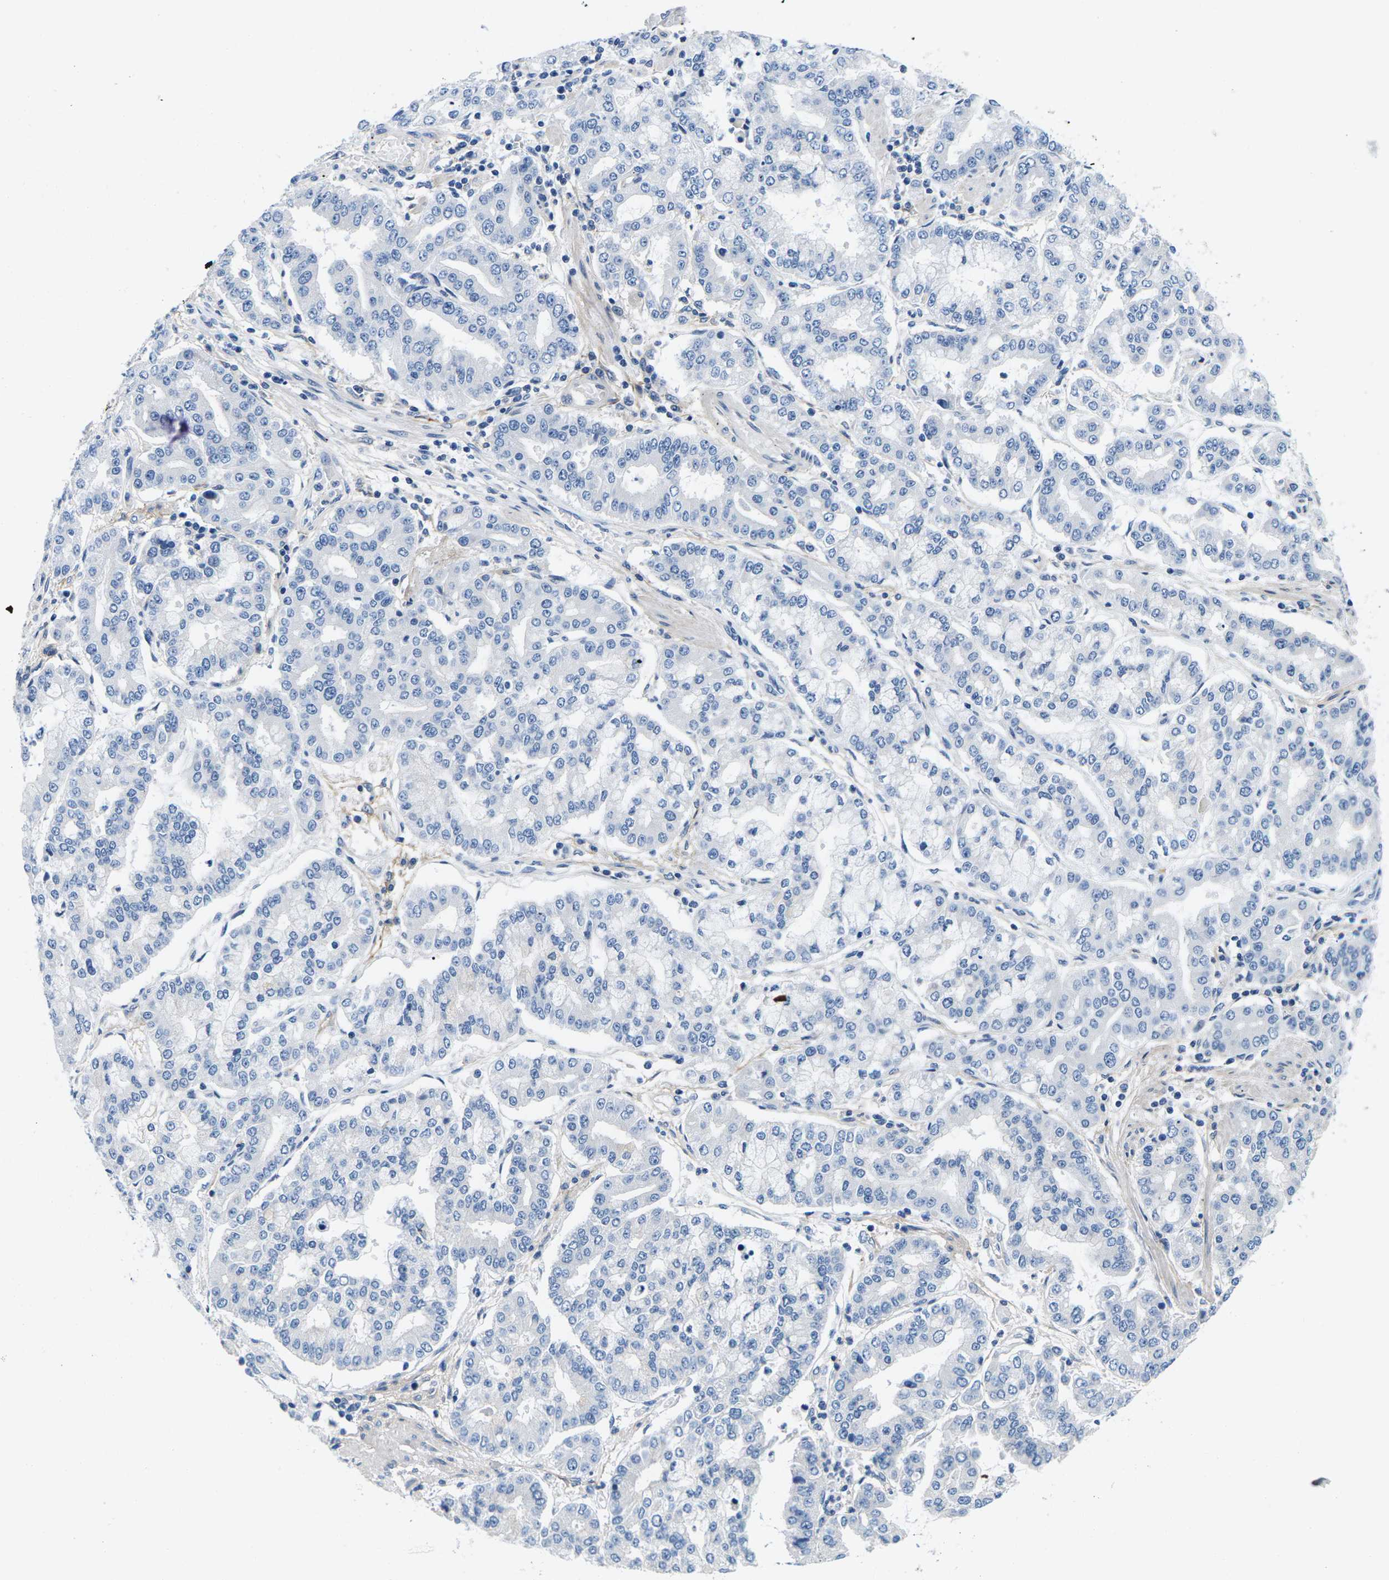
{"staining": {"intensity": "negative", "quantity": "none", "location": "none"}, "tissue": "stomach cancer", "cell_type": "Tumor cells", "image_type": "cancer", "snomed": [{"axis": "morphology", "description": "Adenocarcinoma, NOS"}, {"axis": "topography", "description": "Stomach"}], "caption": "Tumor cells show no significant protein staining in stomach adenocarcinoma.", "gene": "TSPAN2", "patient": {"sex": "male", "age": 76}}